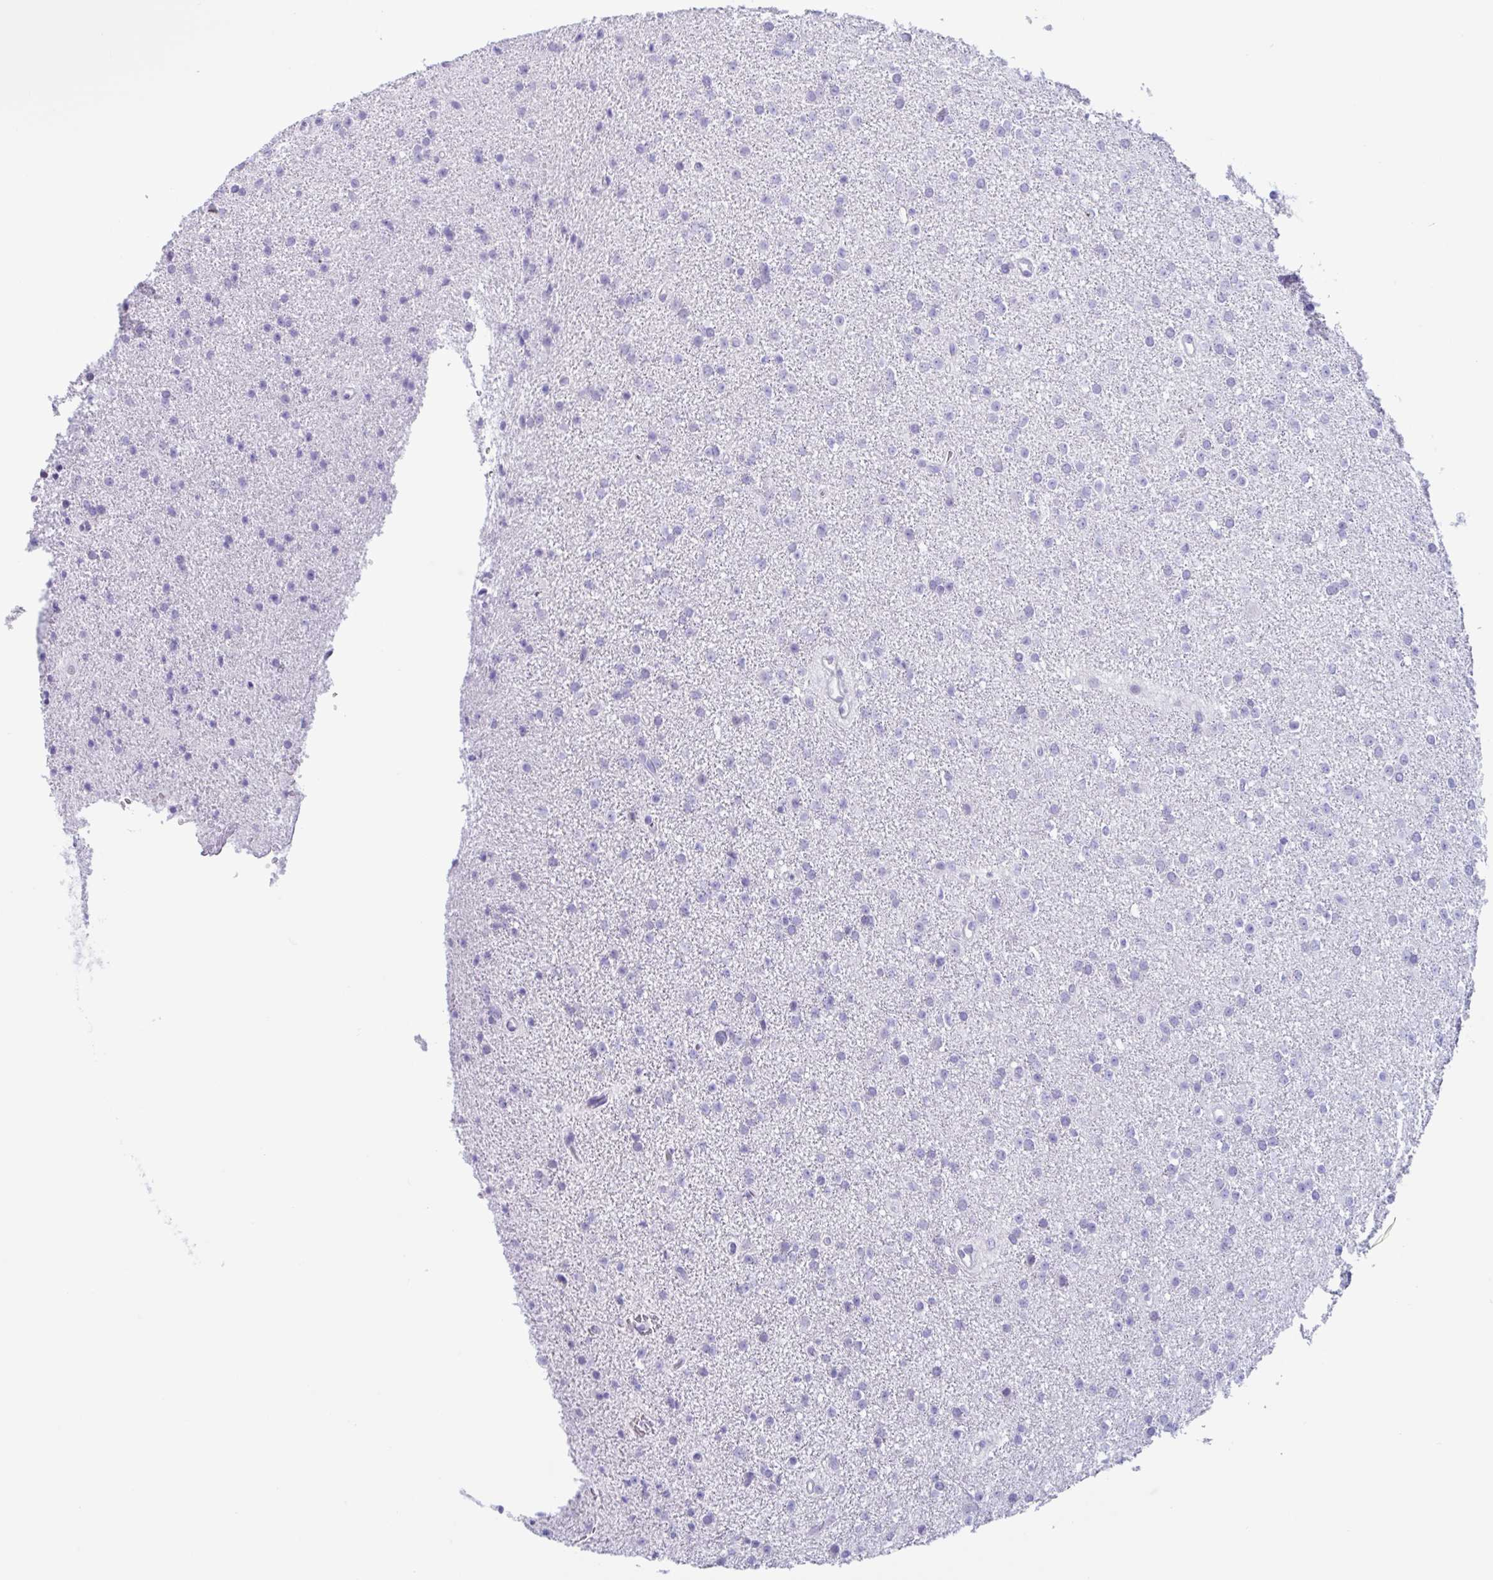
{"staining": {"intensity": "negative", "quantity": "none", "location": "none"}, "tissue": "glioma", "cell_type": "Tumor cells", "image_type": "cancer", "snomed": [{"axis": "morphology", "description": "Glioma, malignant, Low grade"}, {"axis": "topography", "description": "Brain"}], "caption": "Malignant glioma (low-grade) stained for a protein using immunohistochemistry reveals no positivity tumor cells.", "gene": "XCL1", "patient": {"sex": "female", "age": 34}}